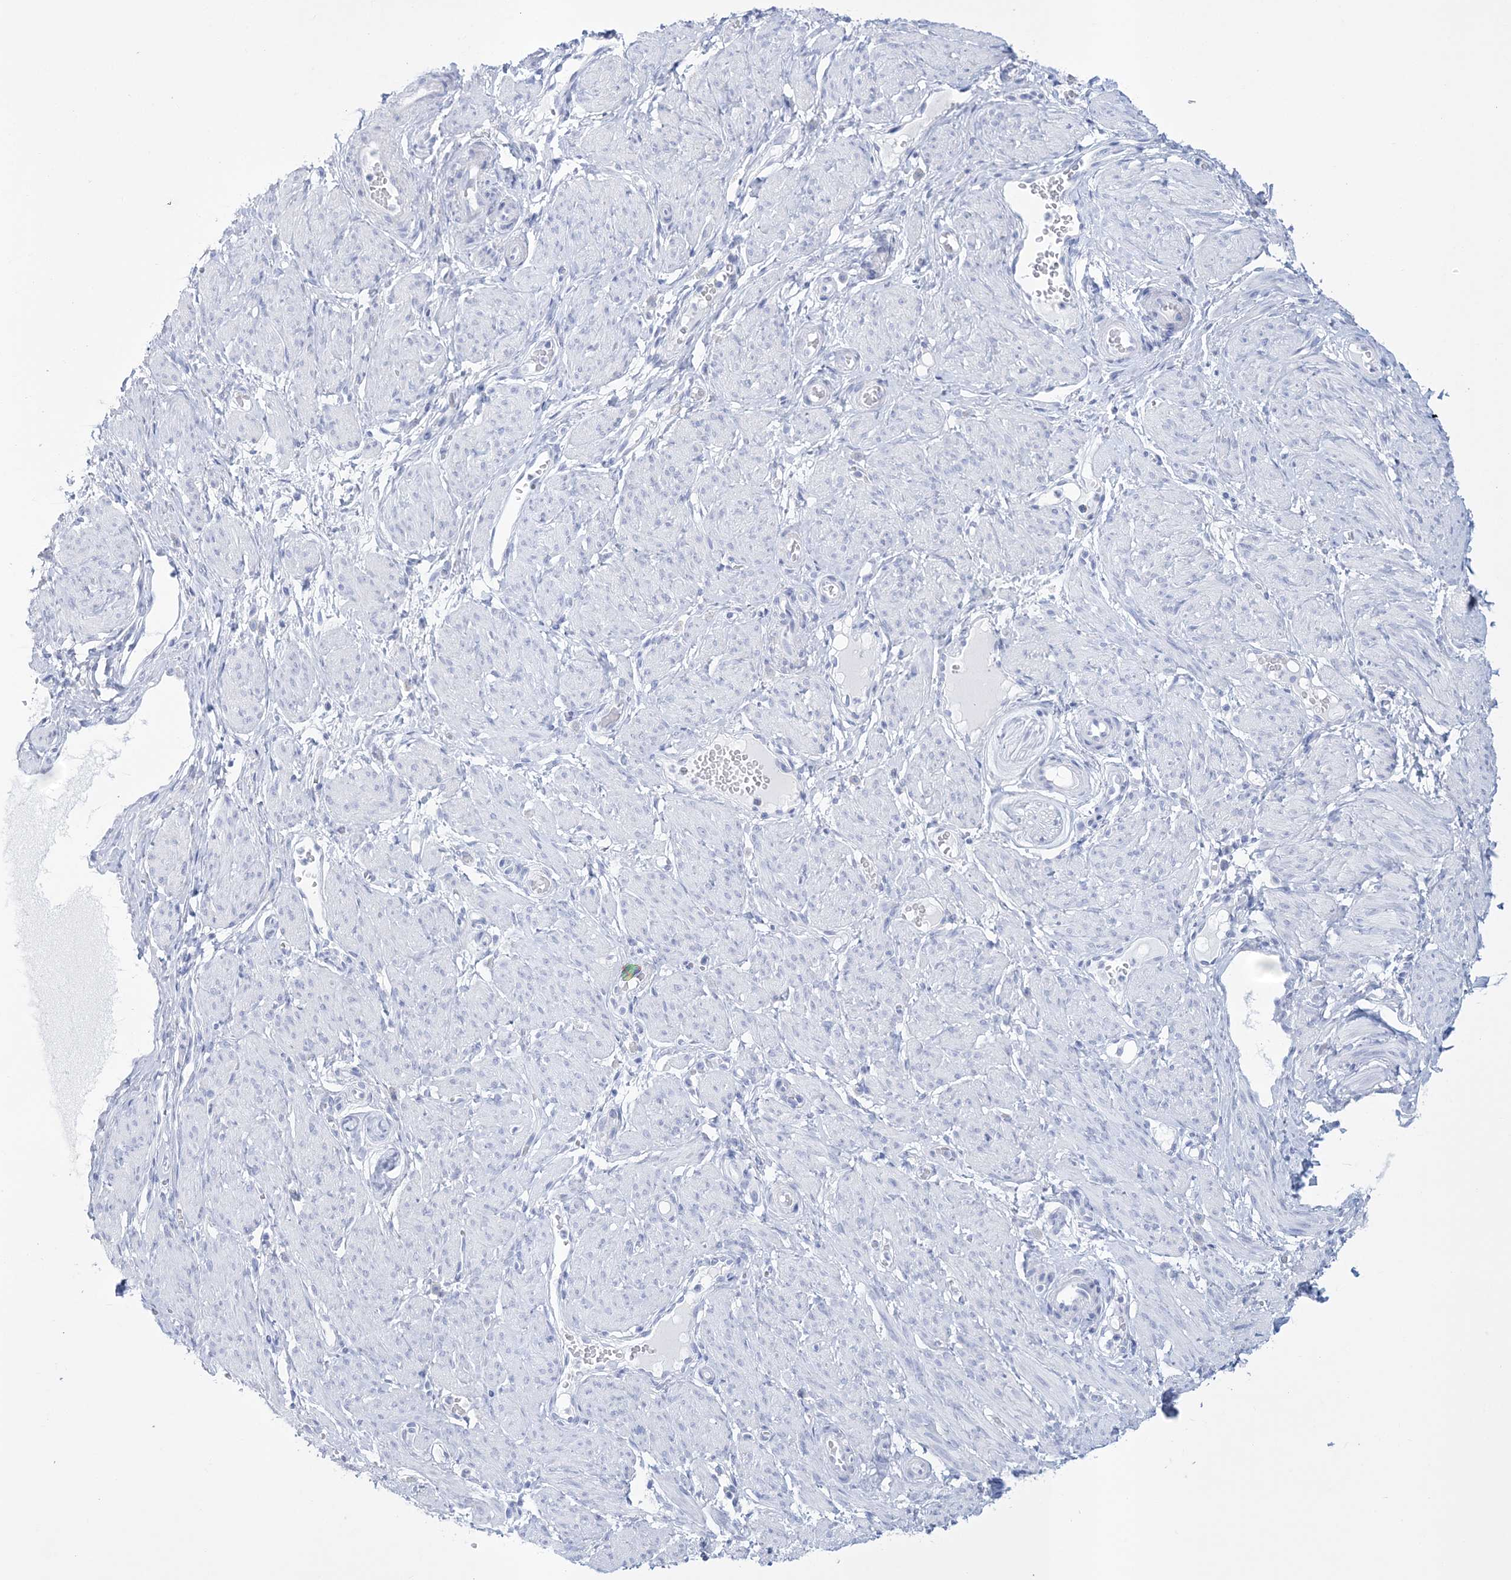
{"staining": {"intensity": "negative", "quantity": "none", "location": "none"}, "tissue": "adipose tissue", "cell_type": "Adipocytes", "image_type": "normal", "snomed": [{"axis": "morphology", "description": "Normal tissue, NOS"}, {"axis": "topography", "description": "Smooth muscle"}, {"axis": "topography", "description": "Peripheral nerve tissue"}], "caption": "High magnification brightfield microscopy of normal adipose tissue stained with DAB (brown) and counterstained with hematoxylin (blue): adipocytes show no significant expression. (Brightfield microscopy of DAB IHC at high magnification).", "gene": "RBP2", "patient": {"sex": "female", "age": 39}}